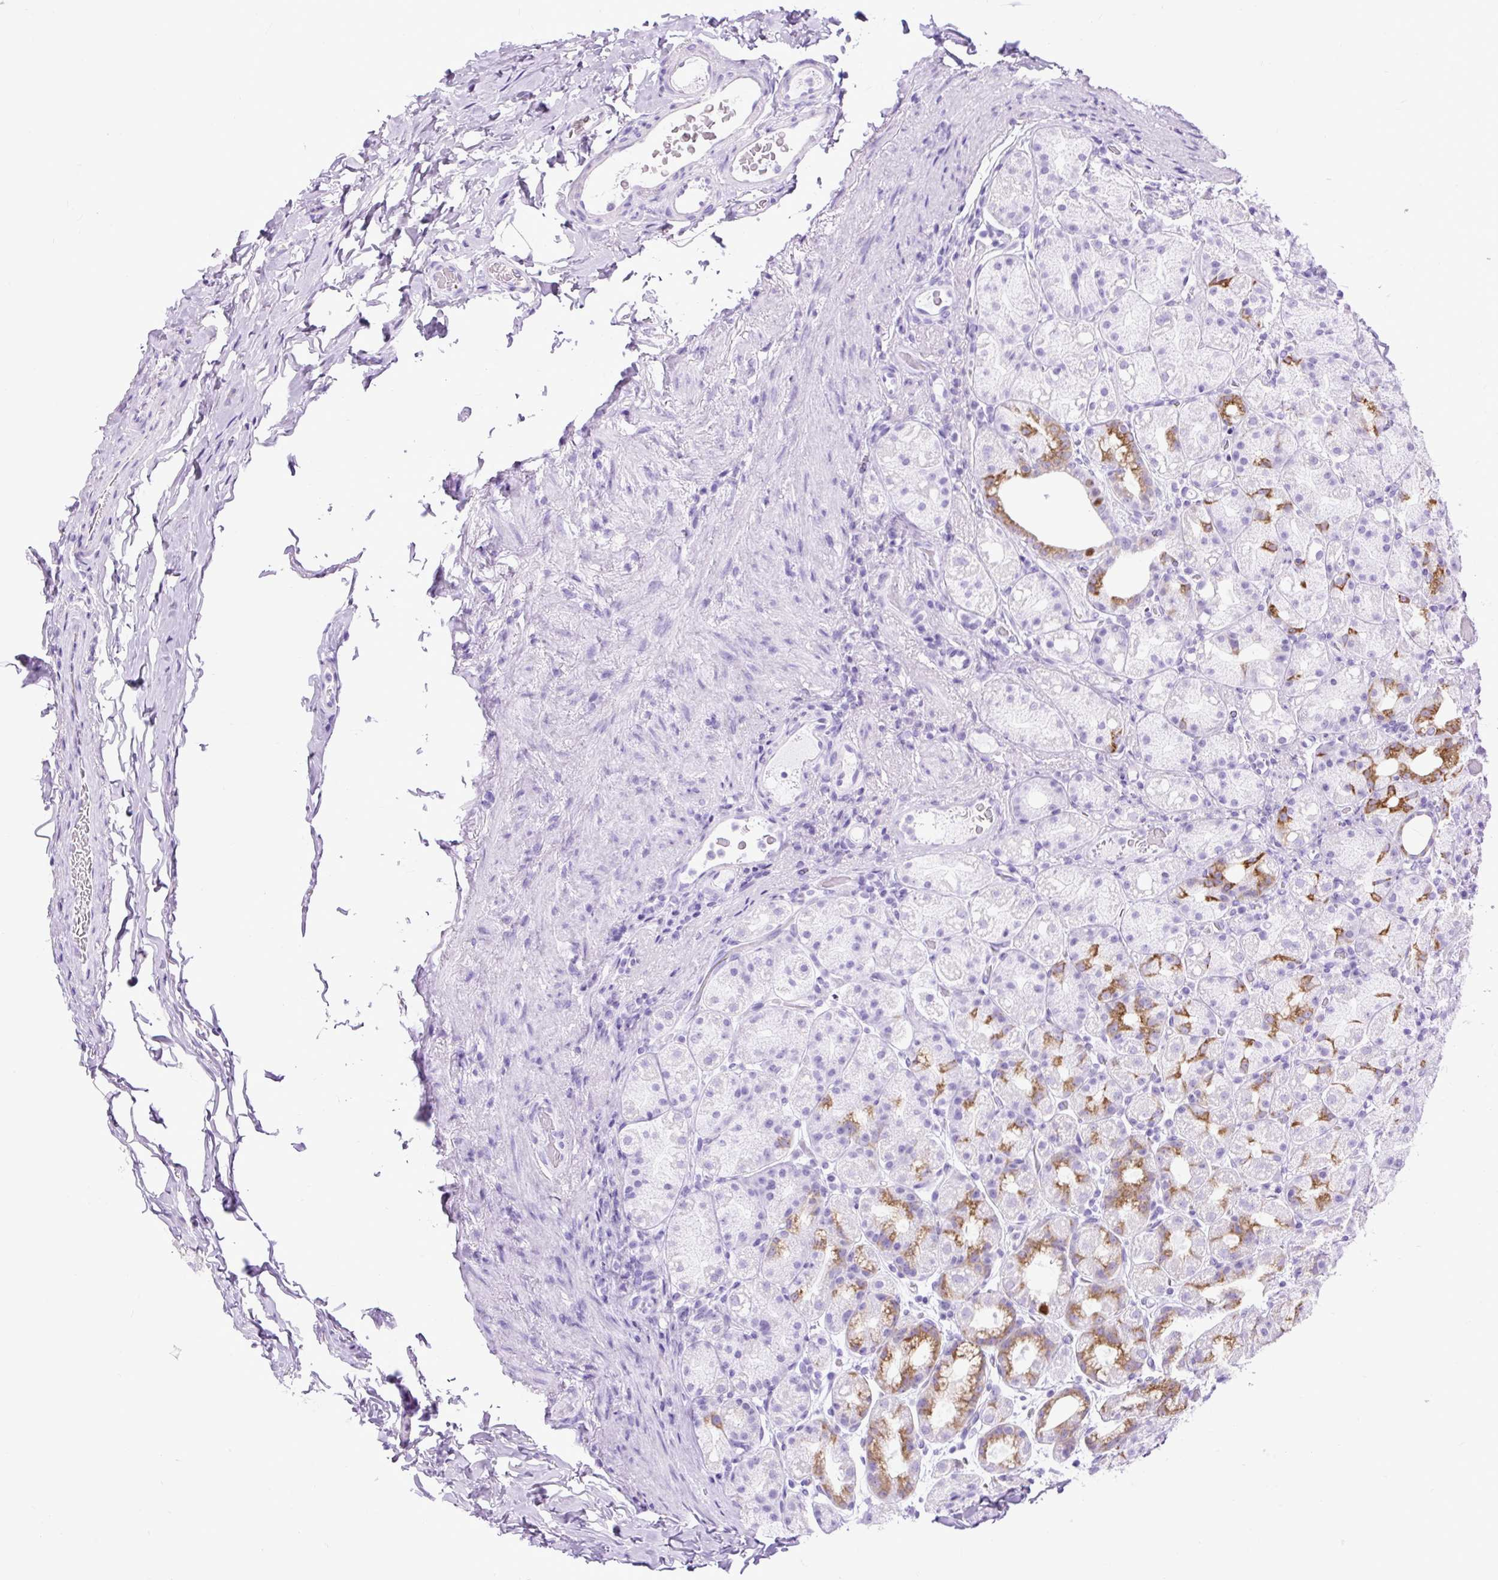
{"staining": {"intensity": "strong", "quantity": "<25%", "location": "cytoplasmic/membranous,nuclear"}, "tissue": "stomach", "cell_type": "Glandular cells", "image_type": "normal", "snomed": [{"axis": "morphology", "description": "Normal tissue, NOS"}, {"axis": "topography", "description": "Stomach, upper"}, {"axis": "topography", "description": "Stomach"}], "caption": "A photomicrograph of human stomach stained for a protein shows strong cytoplasmic/membranous,nuclear brown staining in glandular cells.", "gene": "RACGAP1", "patient": {"sex": "male", "age": 68}}